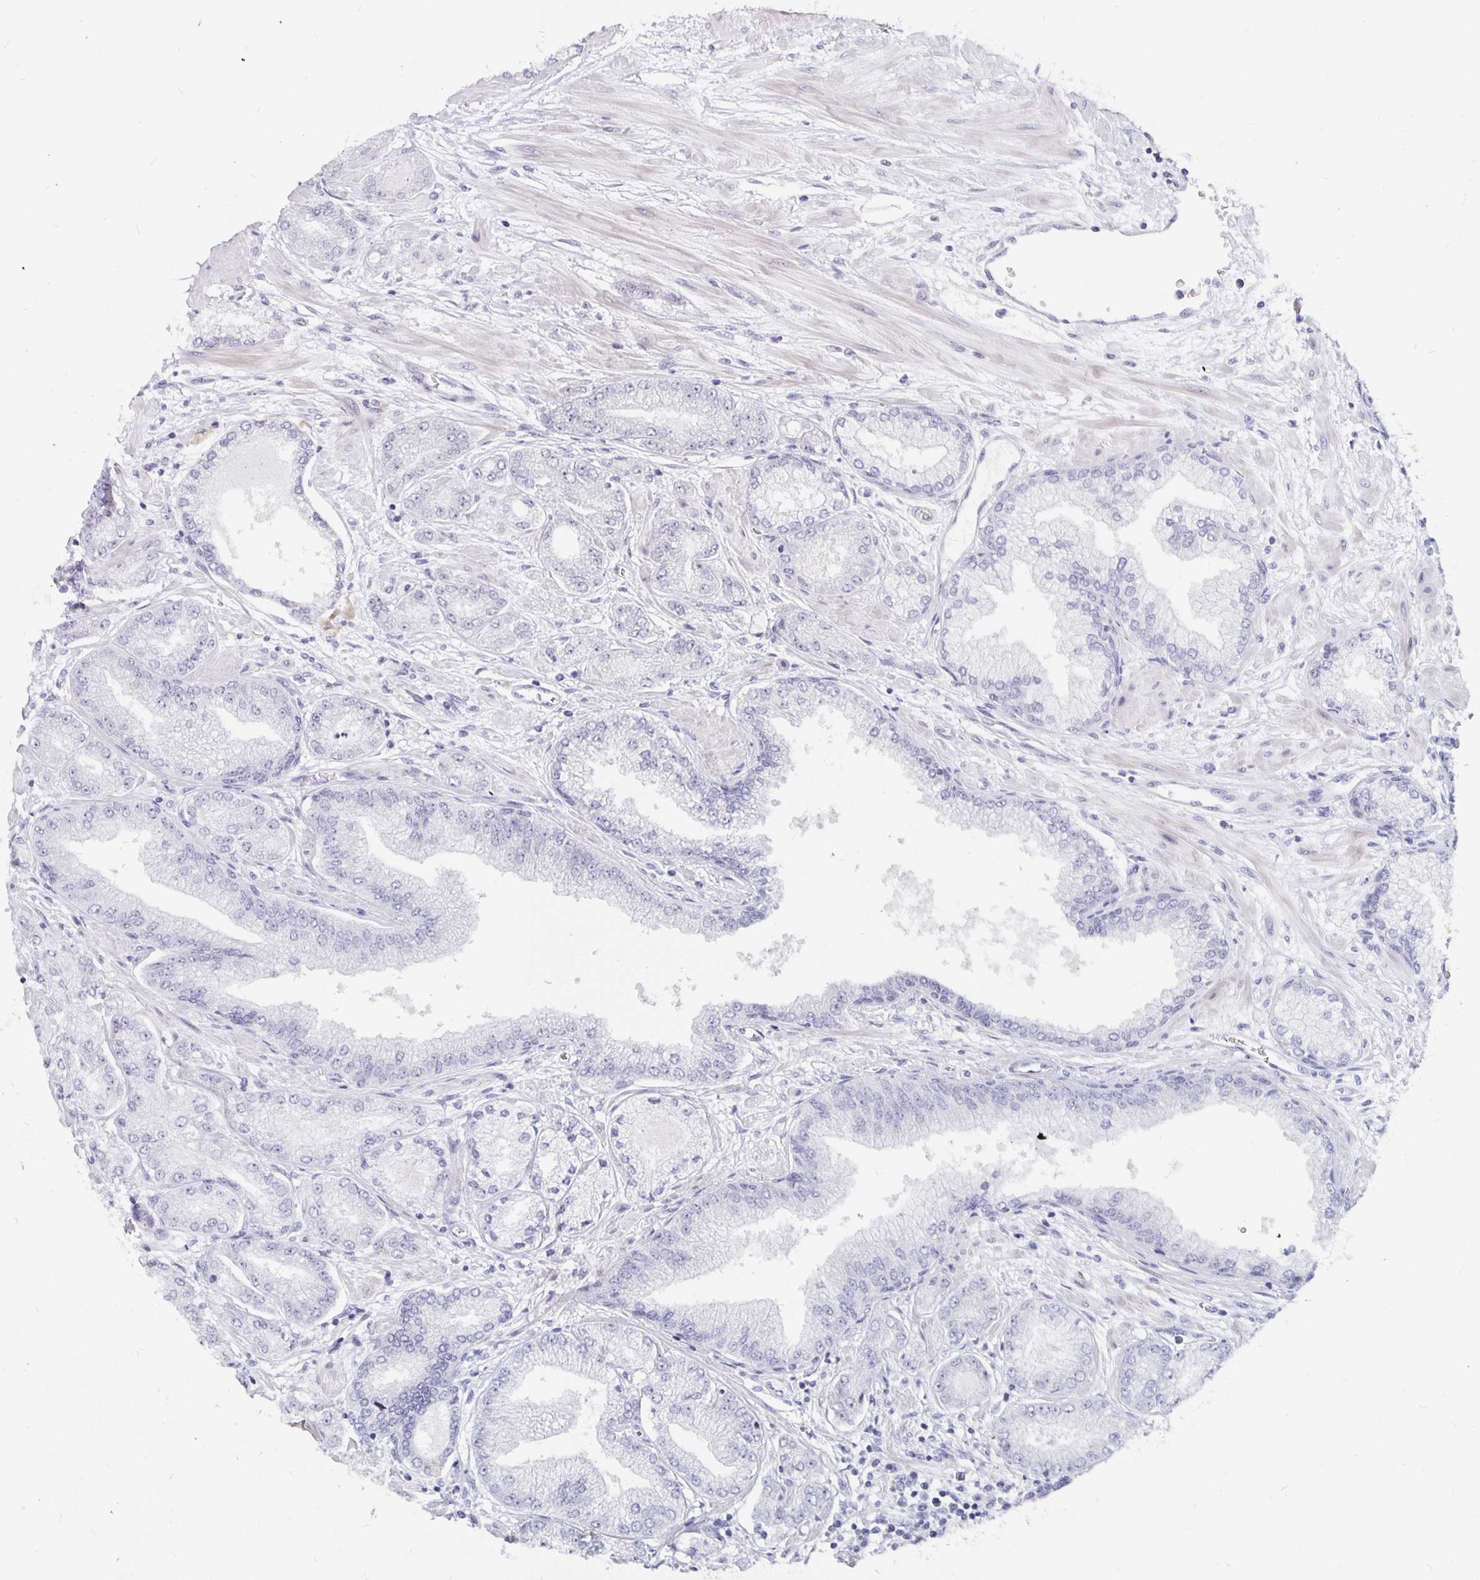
{"staining": {"intensity": "negative", "quantity": "none", "location": "none"}, "tissue": "prostate cancer", "cell_type": "Tumor cells", "image_type": "cancer", "snomed": [{"axis": "morphology", "description": "Adenocarcinoma, Low grade"}, {"axis": "topography", "description": "Prostate"}], "caption": "This is an immunohistochemistry (IHC) photomicrograph of prostate cancer (adenocarcinoma (low-grade)). There is no expression in tumor cells.", "gene": "NUP85", "patient": {"sex": "male", "age": 55}}